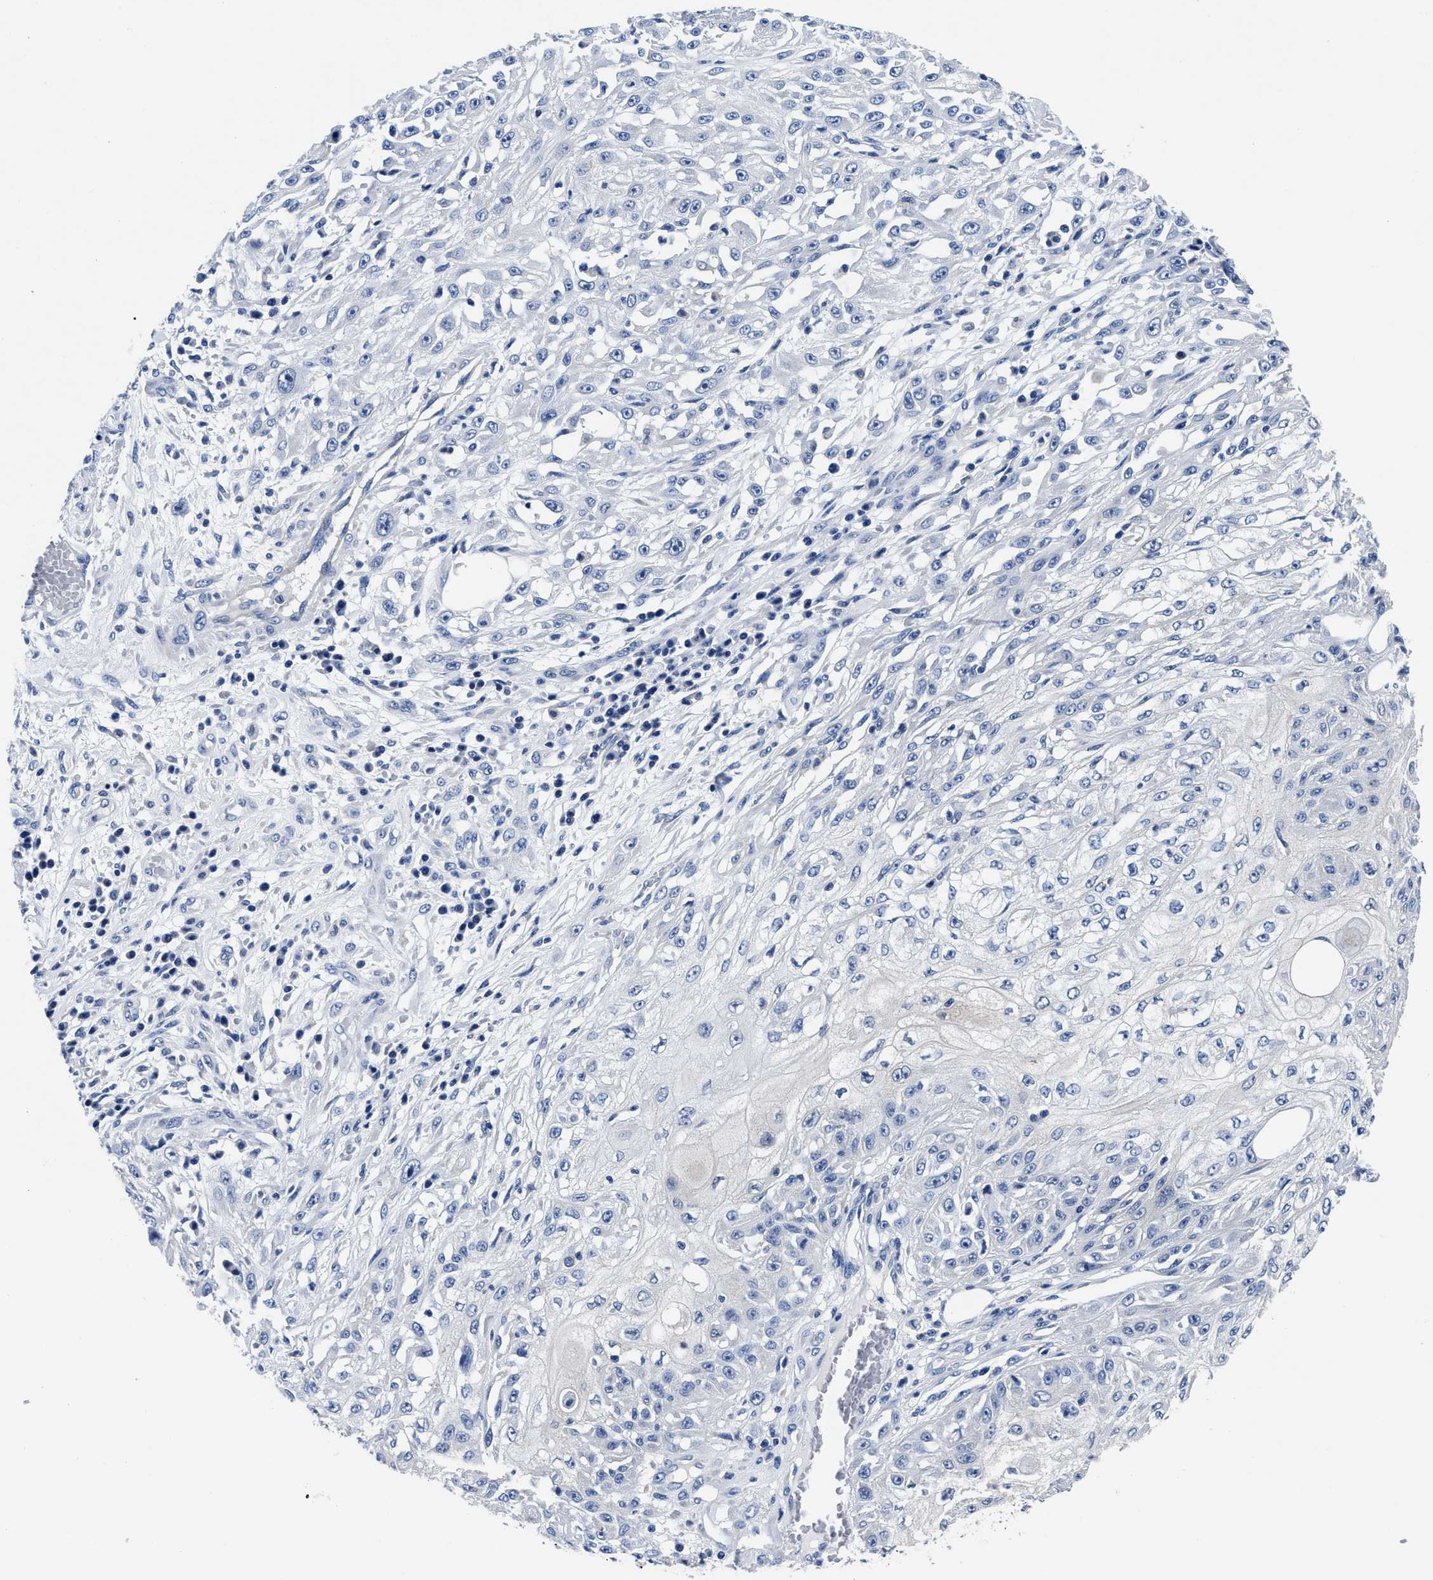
{"staining": {"intensity": "negative", "quantity": "none", "location": "none"}, "tissue": "skin cancer", "cell_type": "Tumor cells", "image_type": "cancer", "snomed": [{"axis": "morphology", "description": "Squamous cell carcinoma, NOS"}, {"axis": "morphology", "description": "Squamous cell carcinoma, metastatic, NOS"}, {"axis": "topography", "description": "Skin"}, {"axis": "topography", "description": "Lymph node"}], "caption": "There is no significant staining in tumor cells of skin metastatic squamous cell carcinoma.", "gene": "SLC35F1", "patient": {"sex": "male", "age": 75}}